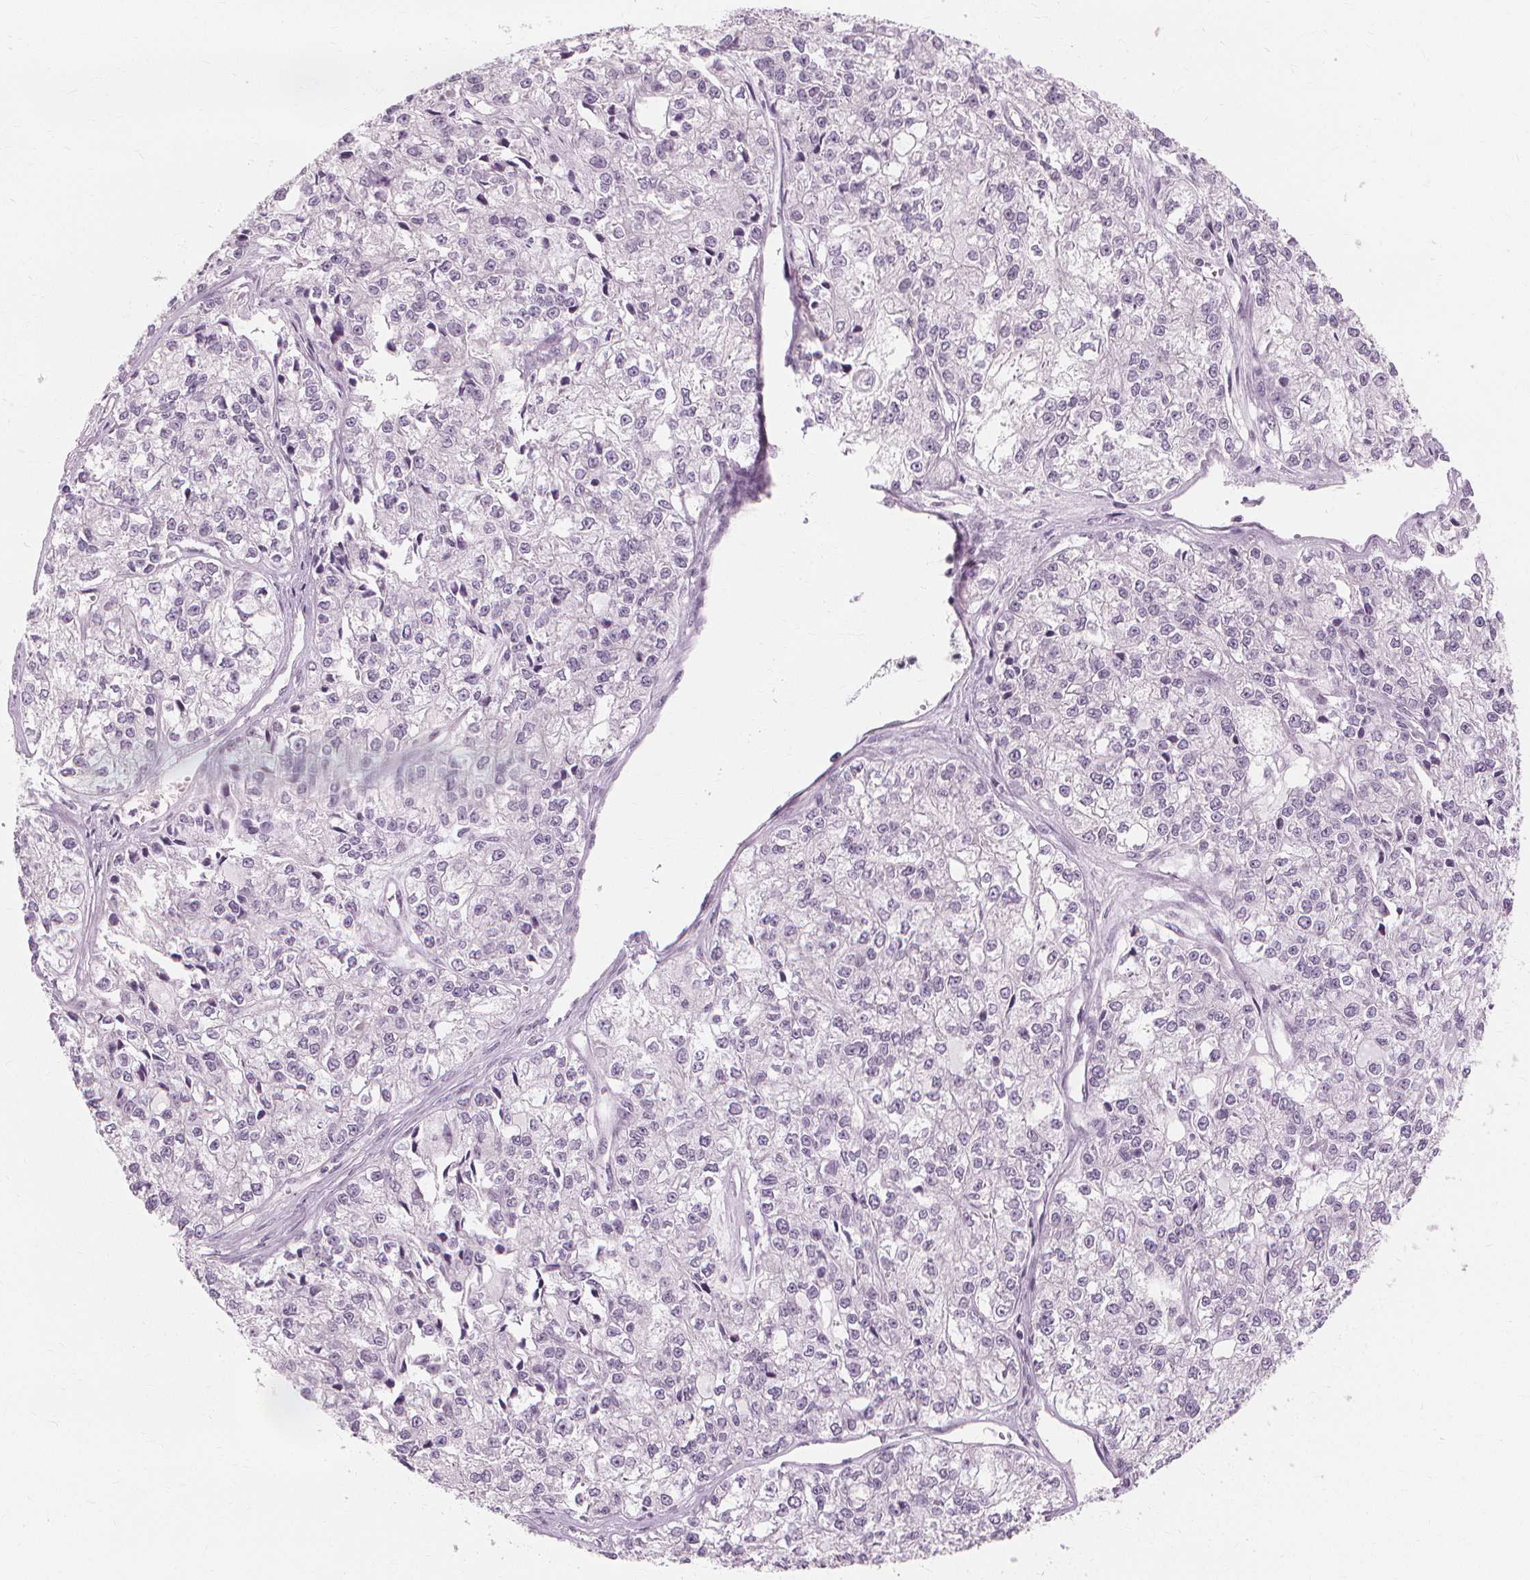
{"staining": {"intensity": "negative", "quantity": "none", "location": "none"}, "tissue": "ovarian cancer", "cell_type": "Tumor cells", "image_type": "cancer", "snomed": [{"axis": "morphology", "description": "Carcinoma, endometroid"}, {"axis": "topography", "description": "Ovary"}], "caption": "Protein analysis of ovarian cancer reveals no significant staining in tumor cells.", "gene": "MUC12", "patient": {"sex": "female", "age": 64}}